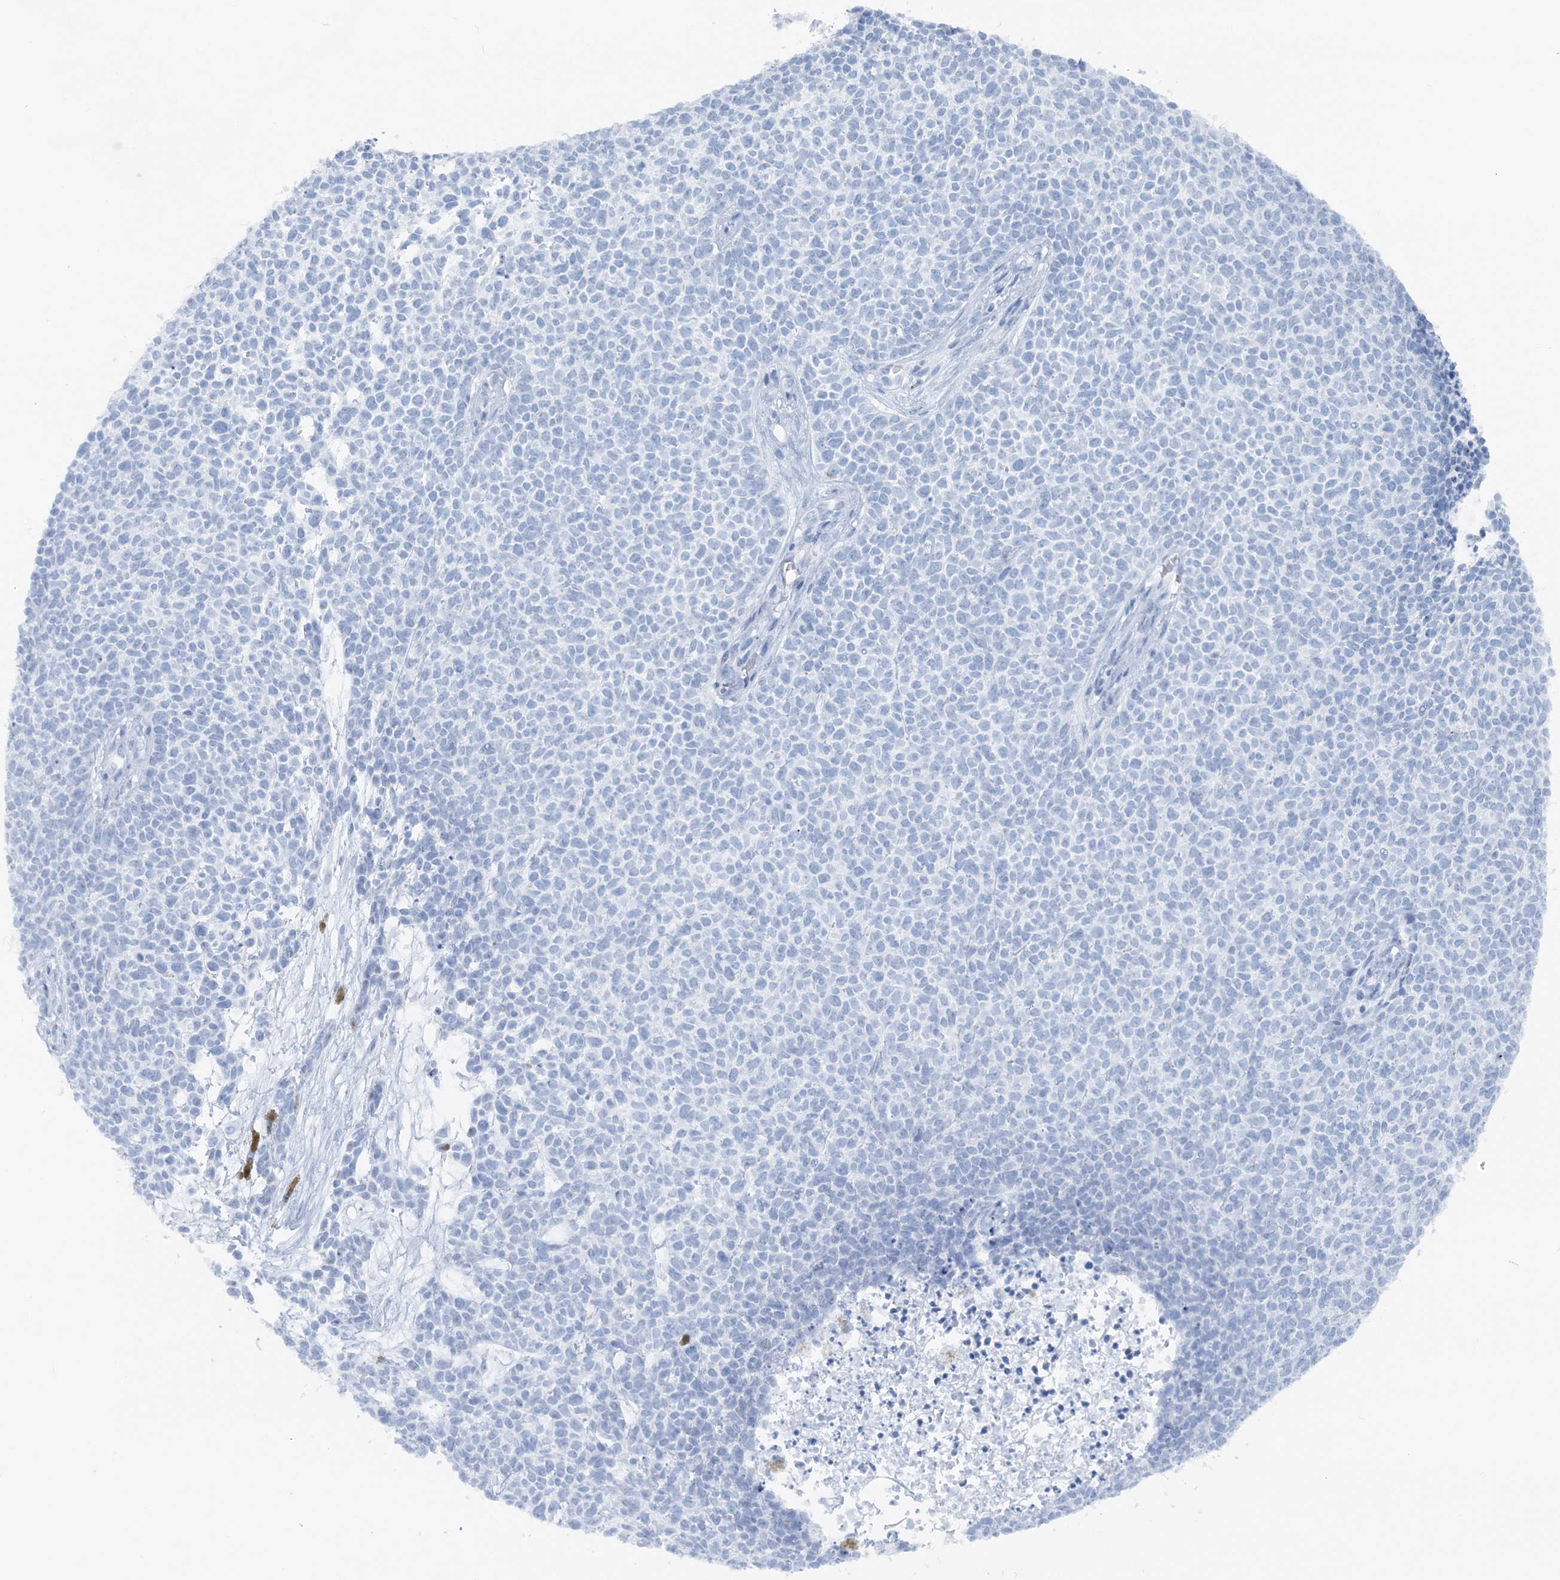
{"staining": {"intensity": "negative", "quantity": "none", "location": "none"}, "tissue": "skin cancer", "cell_type": "Tumor cells", "image_type": "cancer", "snomed": [{"axis": "morphology", "description": "Basal cell carcinoma"}, {"axis": "topography", "description": "Skin"}], "caption": "Image shows no protein staining in tumor cells of basal cell carcinoma (skin) tissue.", "gene": "ATP11A", "patient": {"sex": "female", "age": 84}}